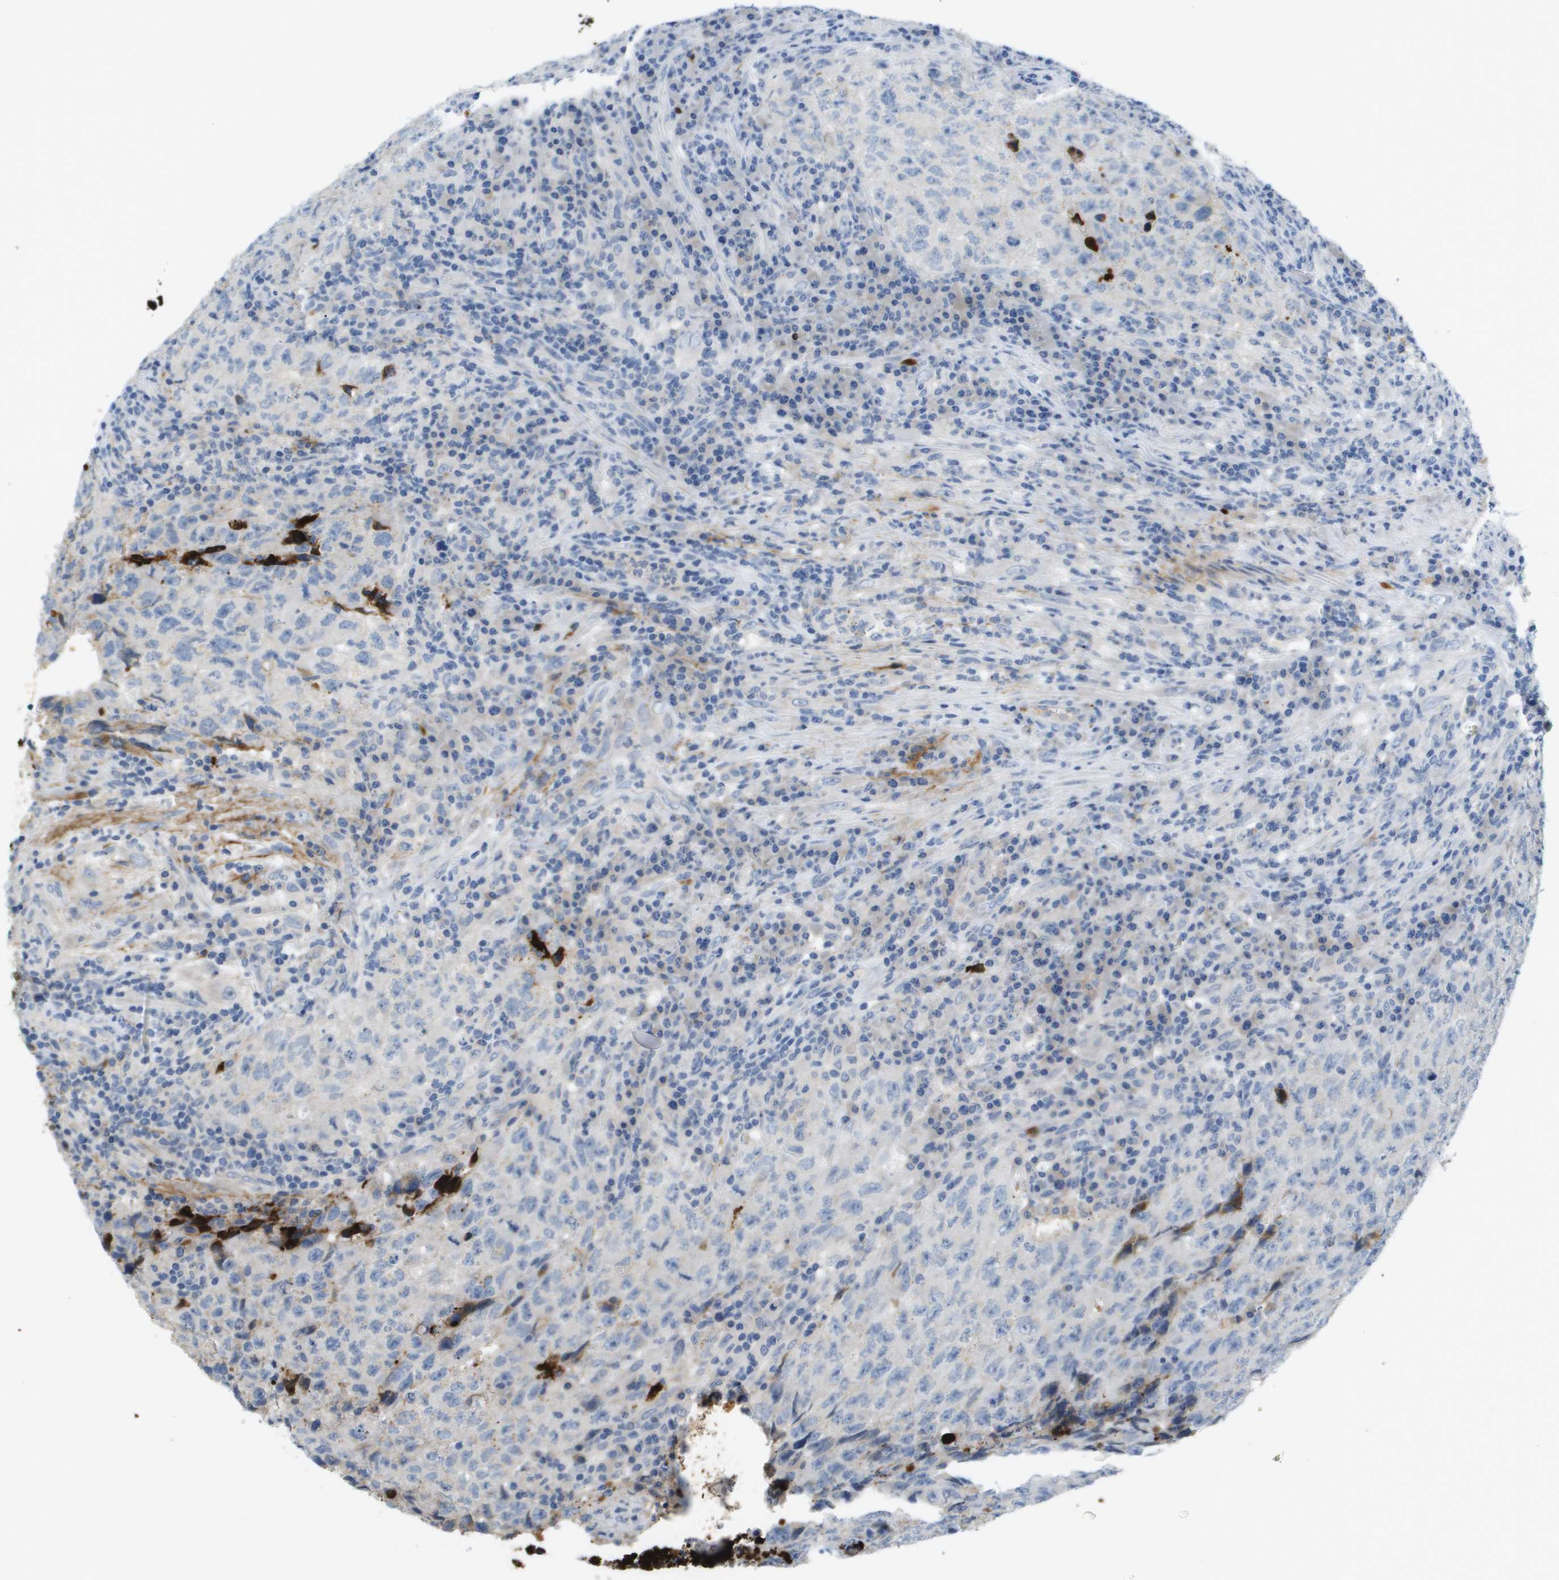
{"staining": {"intensity": "negative", "quantity": "none", "location": "none"}, "tissue": "testis cancer", "cell_type": "Tumor cells", "image_type": "cancer", "snomed": [{"axis": "morphology", "description": "Necrosis, NOS"}, {"axis": "morphology", "description": "Carcinoma, Embryonal, NOS"}, {"axis": "topography", "description": "Testis"}], "caption": "Human embryonal carcinoma (testis) stained for a protein using IHC demonstrates no staining in tumor cells.", "gene": "VTN", "patient": {"sex": "male", "age": 19}}